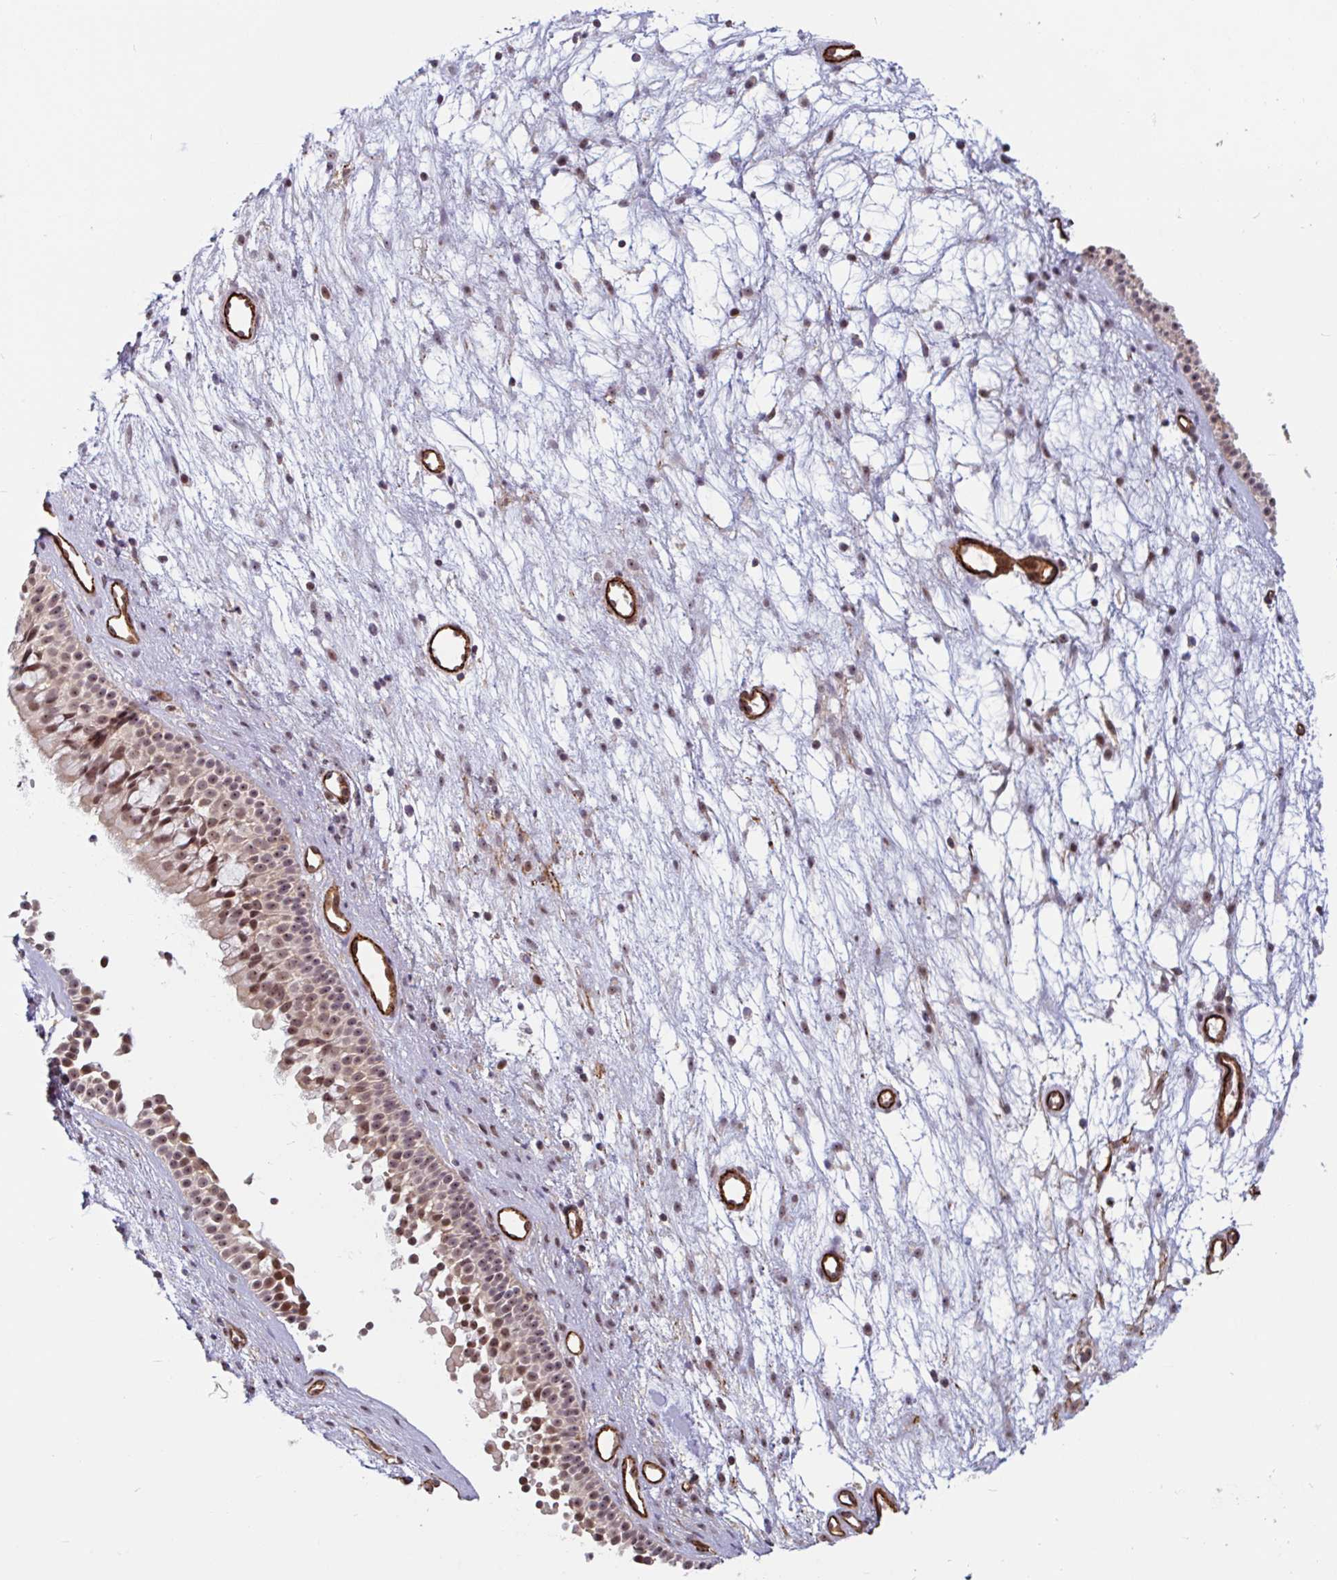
{"staining": {"intensity": "moderate", "quantity": ">75%", "location": "nuclear"}, "tissue": "nasopharynx", "cell_type": "Respiratory epithelial cells", "image_type": "normal", "snomed": [{"axis": "morphology", "description": "Normal tissue, NOS"}, {"axis": "morphology", "description": "Polyp, NOS"}, {"axis": "topography", "description": "Nasopharynx"}], "caption": "Benign nasopharynx displays moderate nuclear staining in approximately >75% of respiratory epithelial cells.", "gene": "ZNF689", "patient": {"sex": "male", "age": 83}}